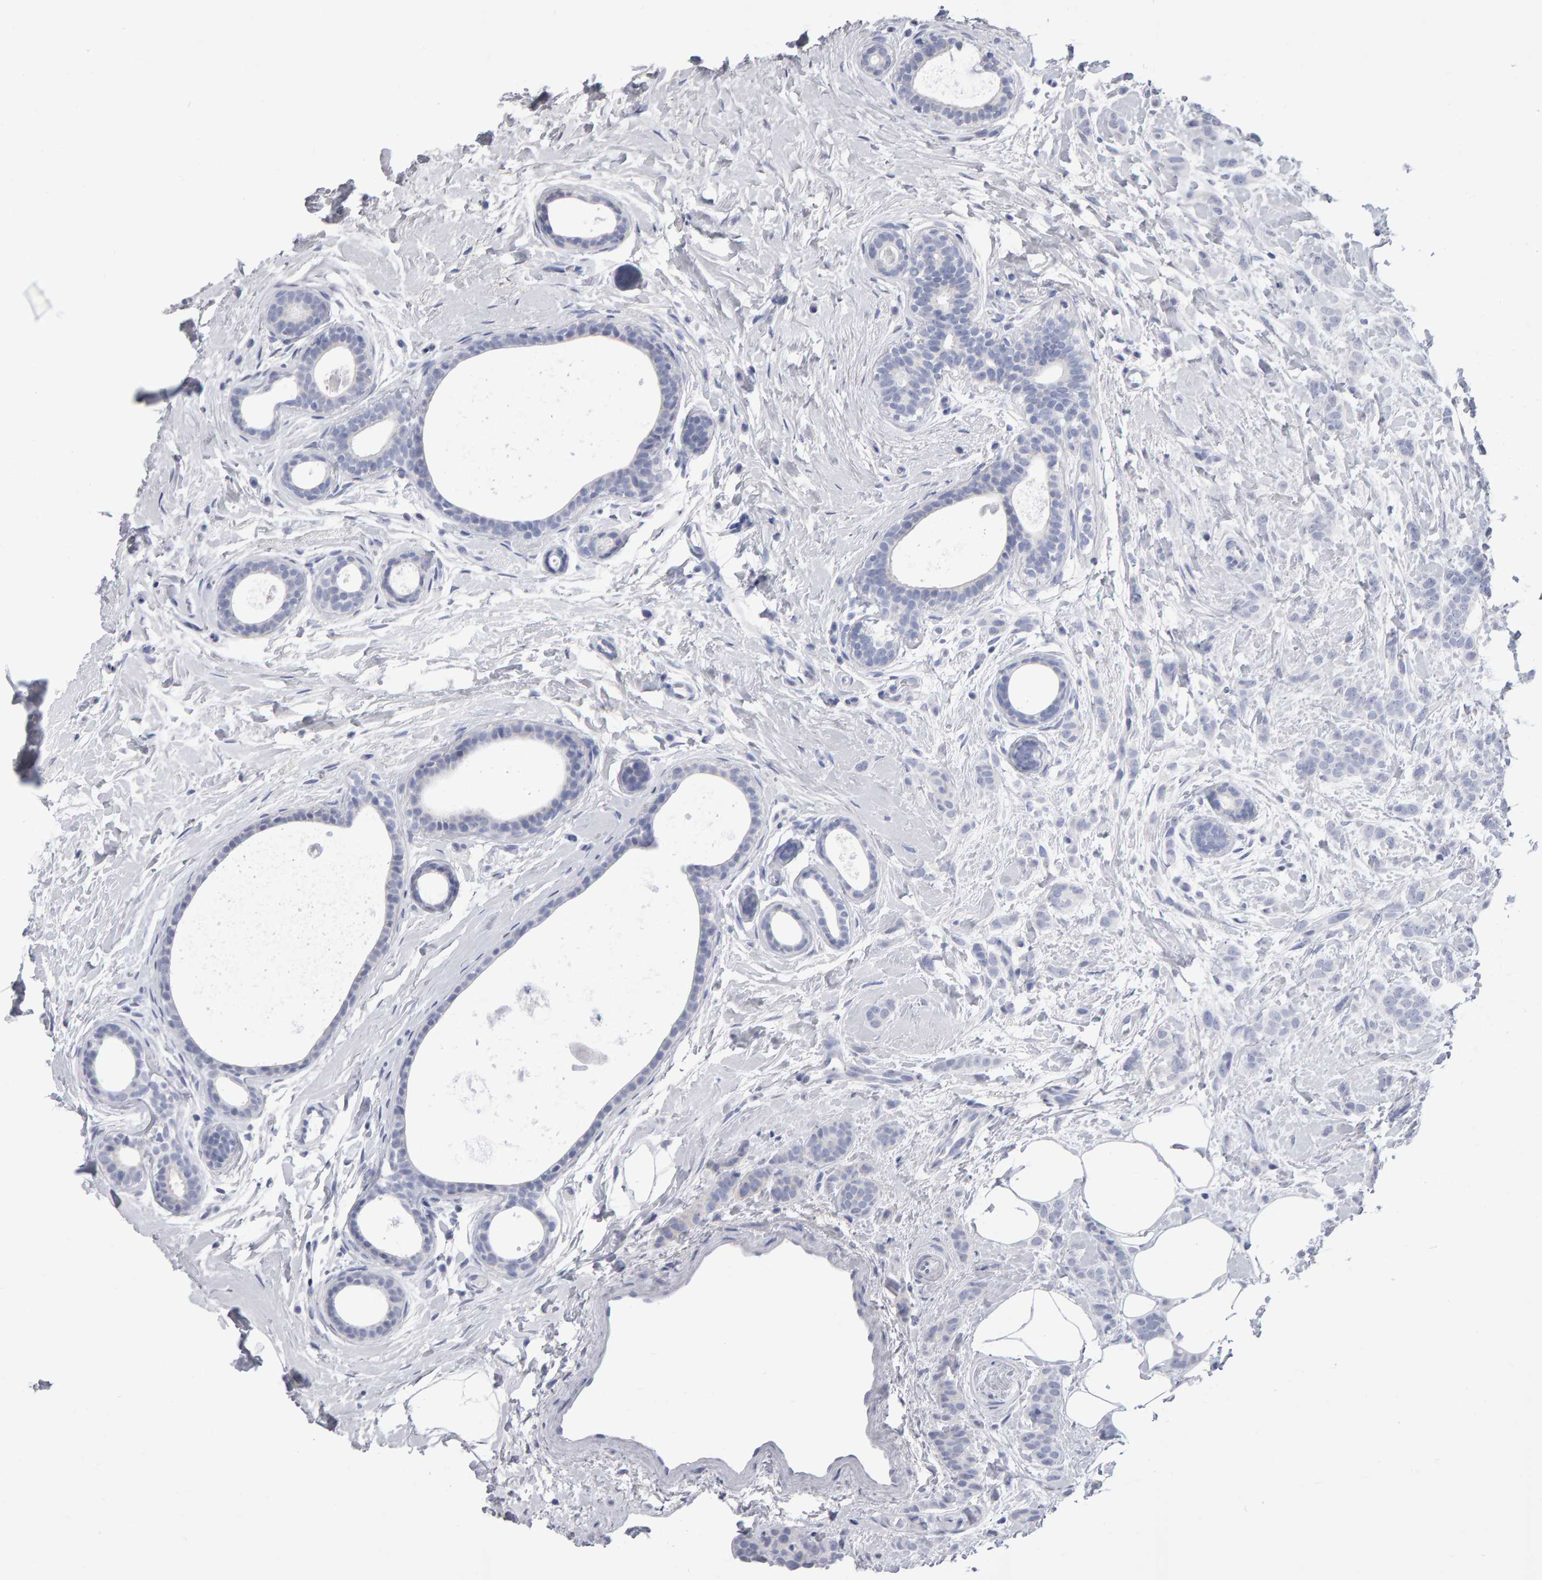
{"staining": {"intensity": "negative", "quantity": "none", "location": "none"}, "tissue": "breast cancer", "cell_type": "Tumor cells", "image_type": "cancer", "snomed": [{"axis": "morphology", "description": "Lobular carcinoma, in situ"}, {"axis": "morphology", "description": "Lobular carcinoma"}, {"axis": "topography", "description": "Breast"}], "caption": "IHC of human breast cancer (lobular carcinoma in situ) exhibits no staining in tumor cells. (DAB (3,3'-diaminobenzidine) immunohistochemistry with hematoxylin counter stain).", "gene": "NCDN", "patient": {"sex": "female", "age": 41}}